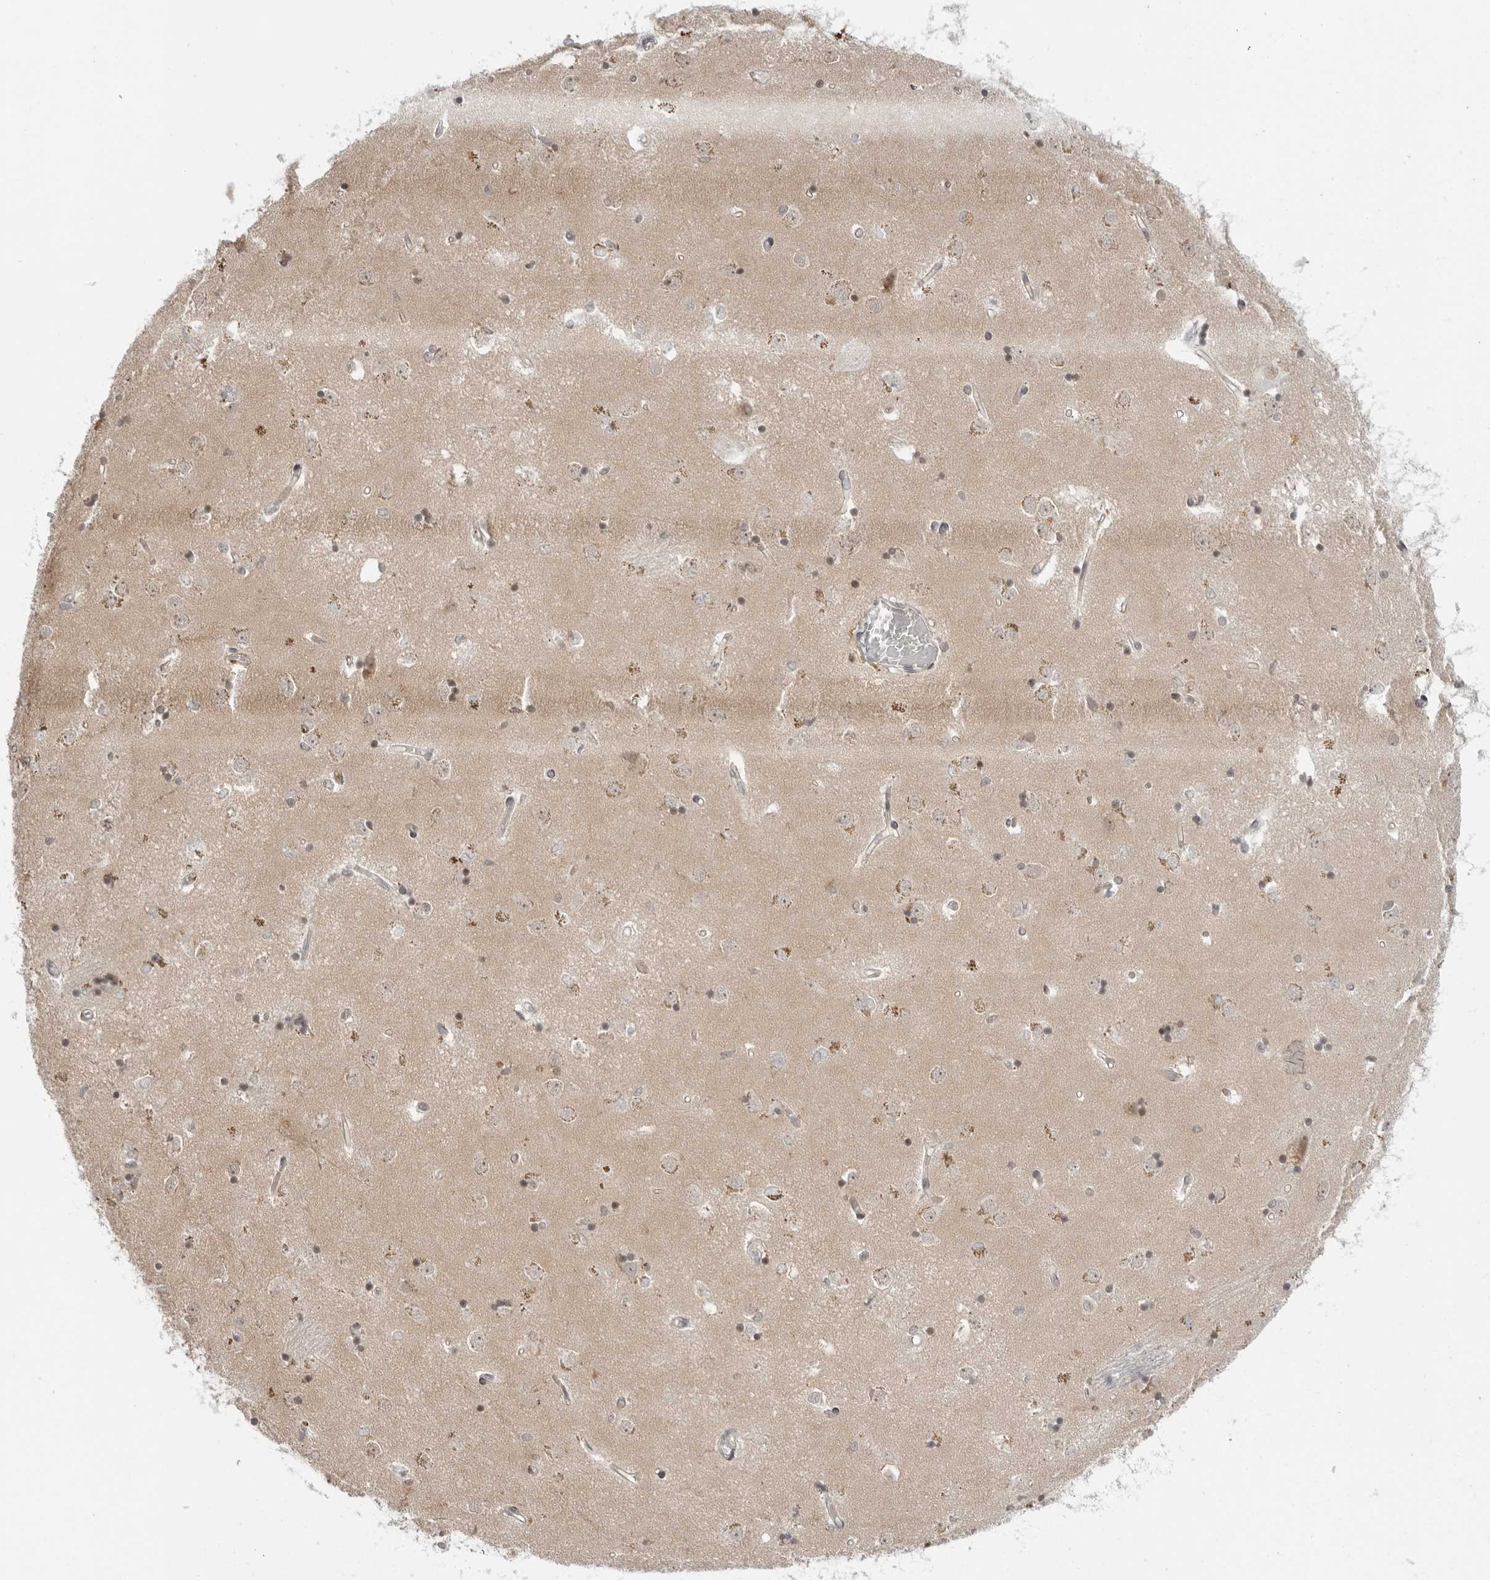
{"staining": {"intensity": "weak", "quantity": "25%-75%", "location": "cytoplasmic/membranous,nuclear"}, "tissue": "caudate", "cell_type": "Glial cells", "image_type": "normal", "snomed": [{"axis": "morphology", "description": "Normal tissue, NOS"}, {"axis": "topography", "description": "Lateral ventricle wall"}], "caption": "Immunohistochemical staining of normal caudate shows 25%-75% levels of weak cytoplasmic/membranous,nuclear protein expression in about 25%-75% of glial cells.", "gene": "SUGCT", "patient": {"sex": "male", "age": 45}}